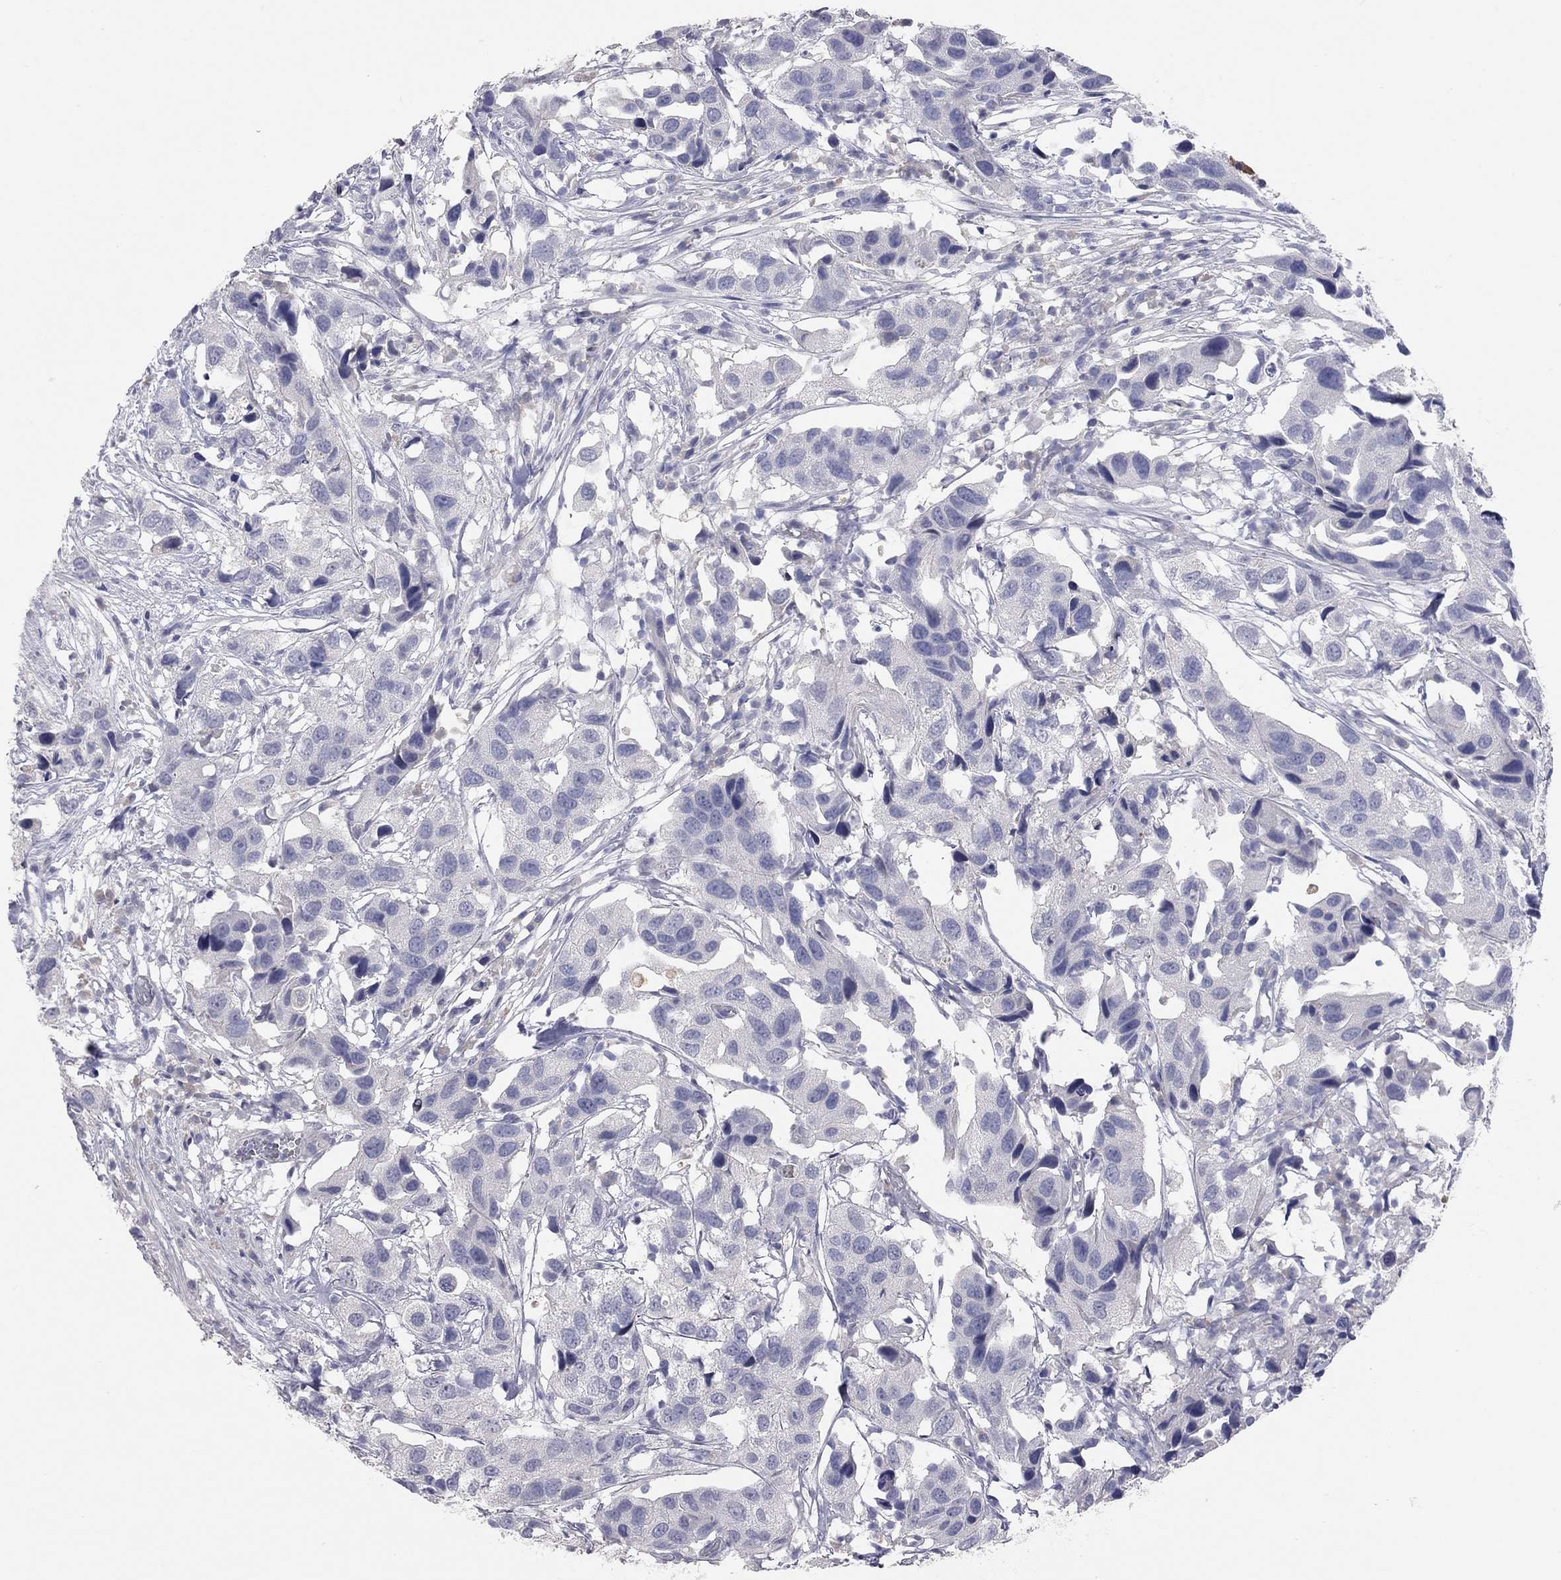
{"staining": {"intensity": "negative", "quantity": "none", "location": "none"}, "tissue": "urothelial cancer", "cell_type": "Tumor cells", "image_type": "cancer", "snomed": [{"axis": "morphology", "description": "Urothelial carcinoma, High grade"}, {"axis": "topography", "description": "Urinary bladder"}], "caption": "A photomicrograph of urothelial cancer stained for a protein demonstrates no brown staining in tumor cells. The staining was performed using DAB to visualize the protein expression in brown, while the nuclei were stained in blue with hematoxylin (Magnification: 20x).", "gene": "KCNB1", "patient": {"sex": "male", "age": 79}}